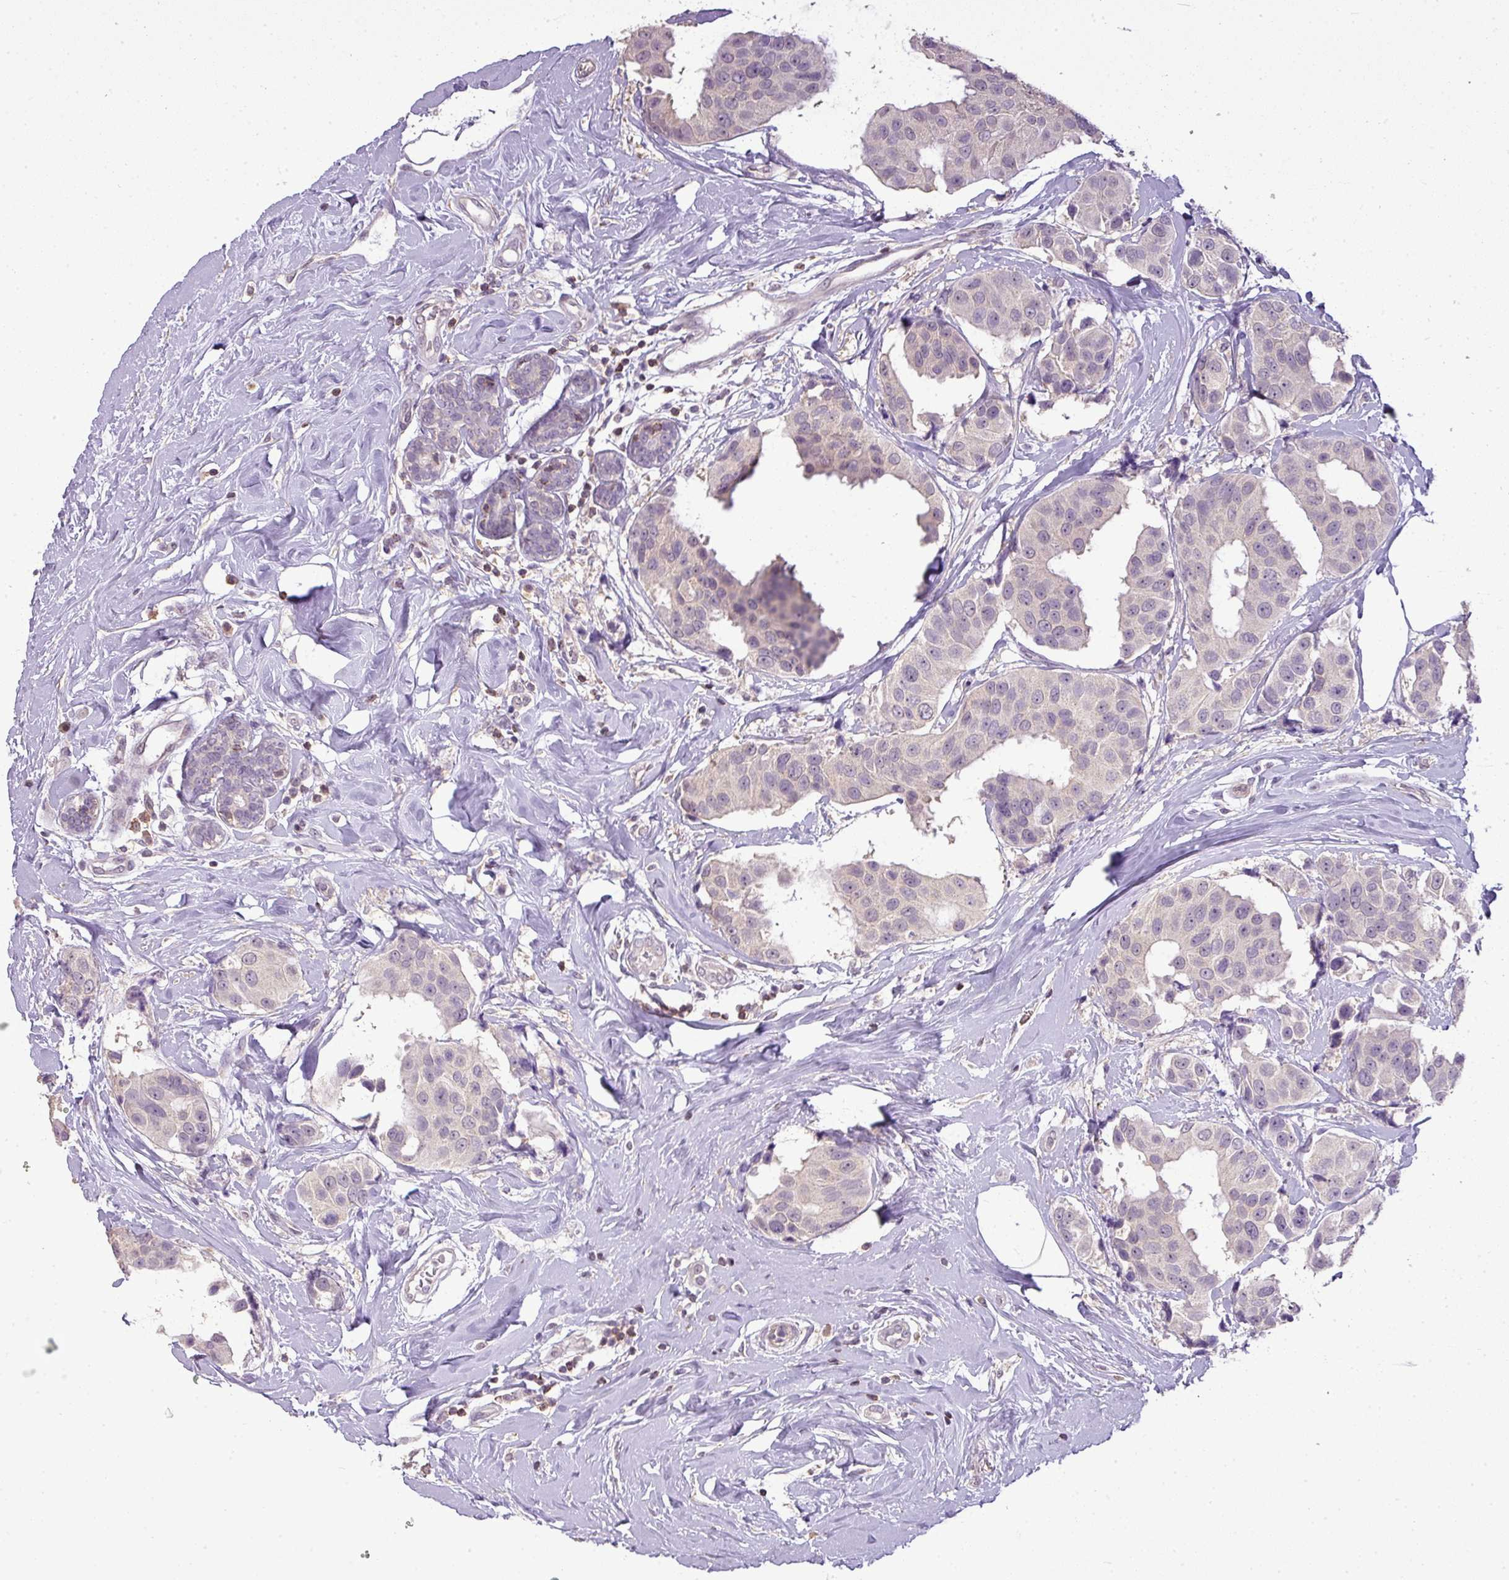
{"staining": {"intensity": "negative", "quantity": "none", "location": "none"}, "tissue": "breast cancer", "cell_type": "Tumor cells", "image_type": "cancer", "snomed": [{"axis": "morphology", "description": "Normal tissue, NOS"}, {"axis": "morphology", "description": "Duct carcinoma"}, {"axis": "topography", "description": "Breast"}], "caption": "Immunohistochemical staining of human breast cancer demonstrates no significant staining in tumor cells.", "gene": "LY9", "patient": {"sex": "female", "age": 39}}